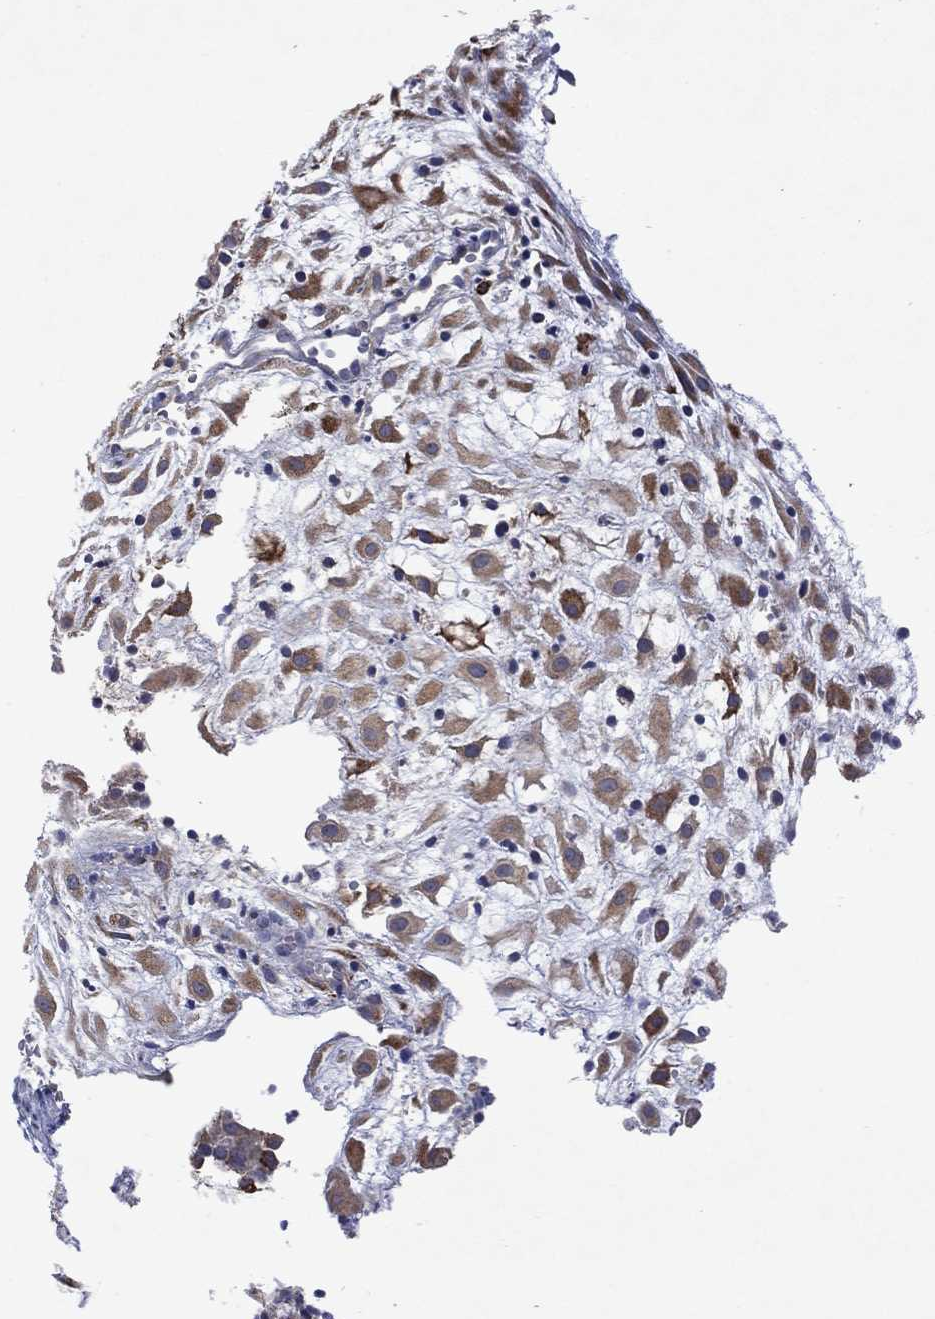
{"staining": {"intensity": "moderate", "quantity": "25%-75%", "location": "cytoplasmic/membranous"}, "tissue": "placenta", "cell_type": "Decidual cells", "image_type": "normal", "snomed": [{"axis": "morphology", "description": "Normal tissue, NOS"}, {"axis": "topography", "description": "Placenta"}], "caption": "A brown stain labels moderate cytoplasmic/membranous positivity of a protein in decidual cells of normal placenta. The staining was performed using DAB, with brown indicating positive protein expression. Nuclei are stained blue with hematoxylin.", "gene": "TMEM97", "patient": {"sex": "female", "age": 24}}